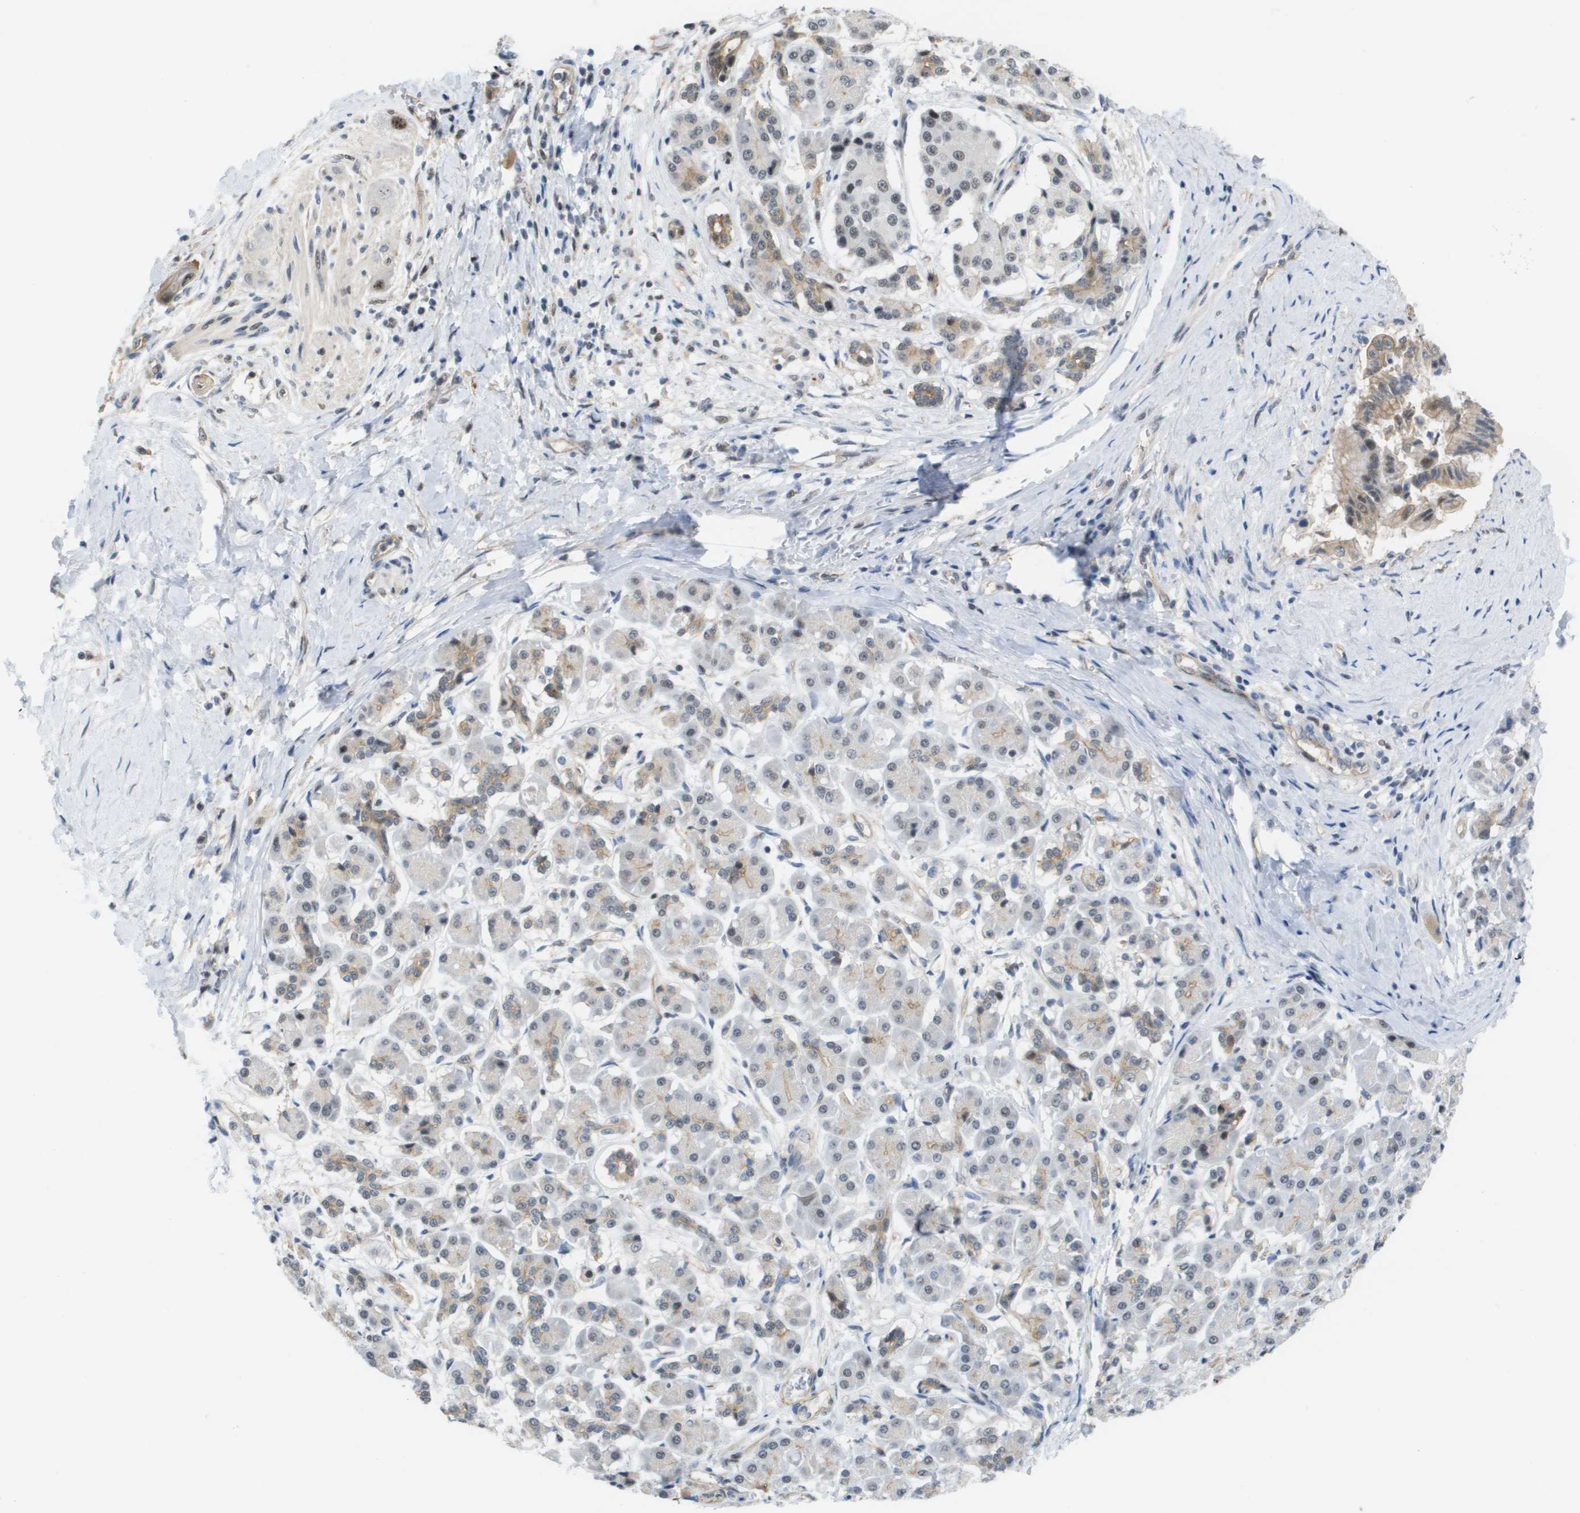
{"staining": {"intensity": "weak", "quantity": ">75%", "location": "cytoplasmic/membranous"}, "tissue": "pancreatic cancer", "cell_type": "Tumor cells", "image_type": "cancer", "snomed": [{"axis": "morphology", "description": "Adenocarcinoma, NOS"}, {"axis": "topography", "description": "Pancreas"}], "caption": "A brown stain shows weak cytoplasmic/membranous staining of a protein in pancreatic cancer (adenocarcinoma) tumor cells.", "gene": "RNF112", "patient": {"sex": "male", "age": 55}}